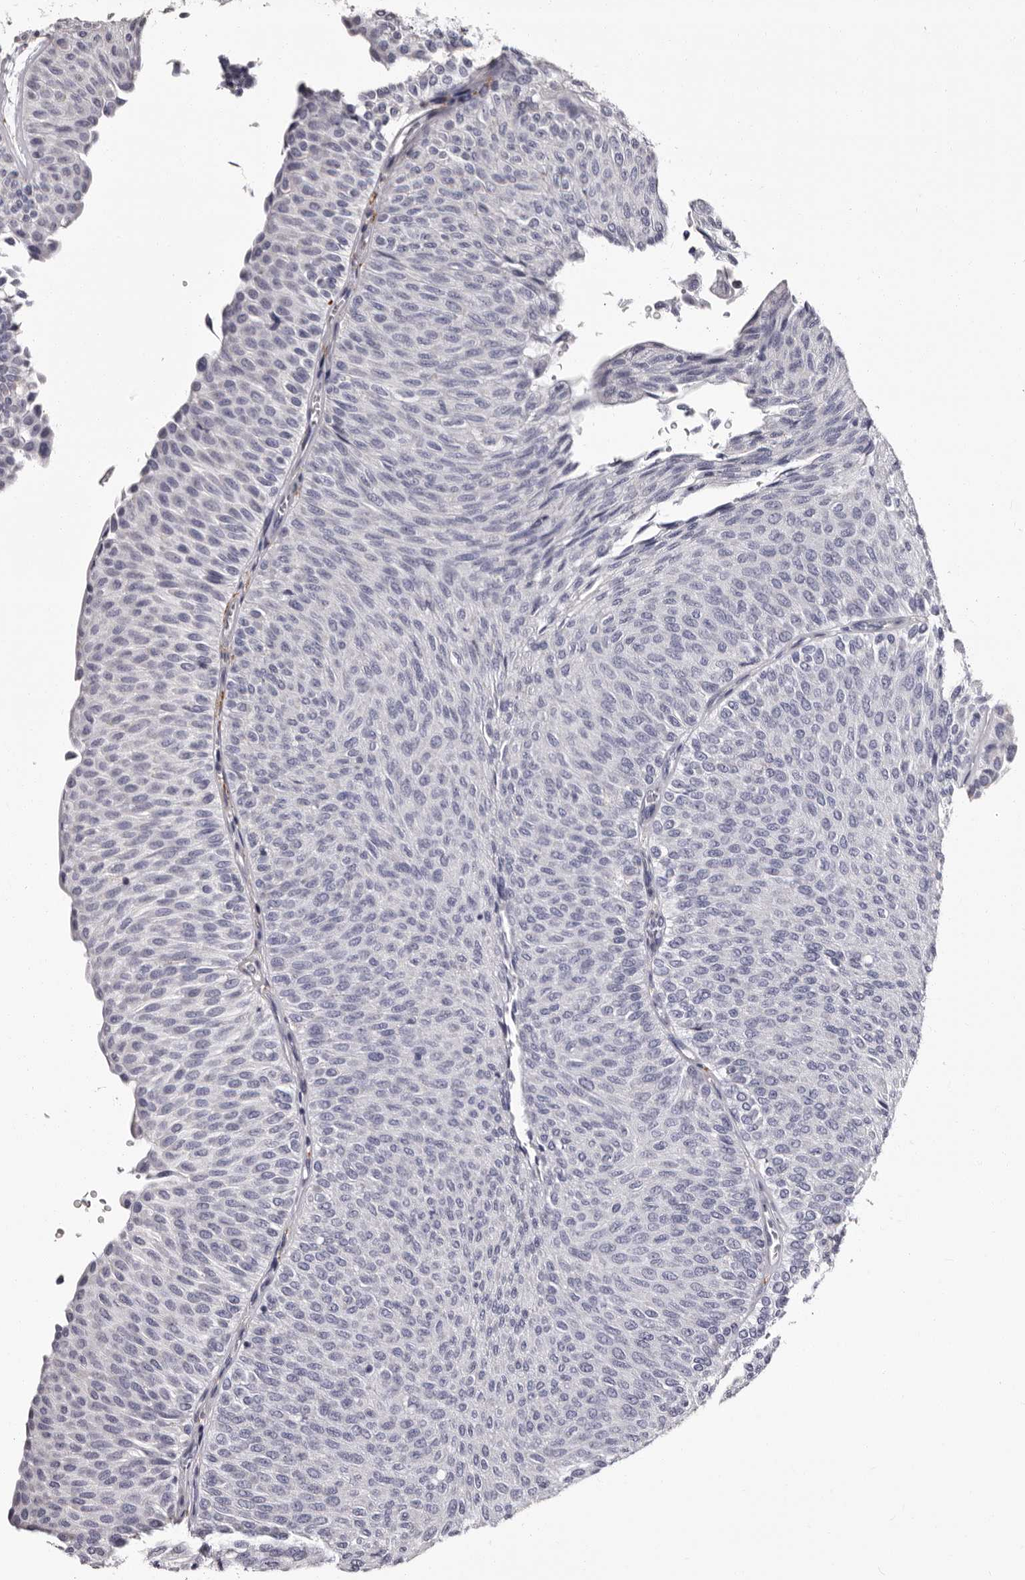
{"staining": {"intensity": "negative", "quantity": "none", "location": "none"}, "tissue": "urothelial cancer", "cell_type": "Tumor cells", "image_type": "cancer", "snomed": [{"axis": "morphology", "description": "Urothelial carcinoma, Low grade"}, {"axis": "topography", "description": "Urinary bladder"}], "caption": "This is an IHC image of low-grade urothelial carcinoma. There is no positivity in tumor cells.", "gene": "AUNIP", "patient": {"sex": "male", "age": 78}}